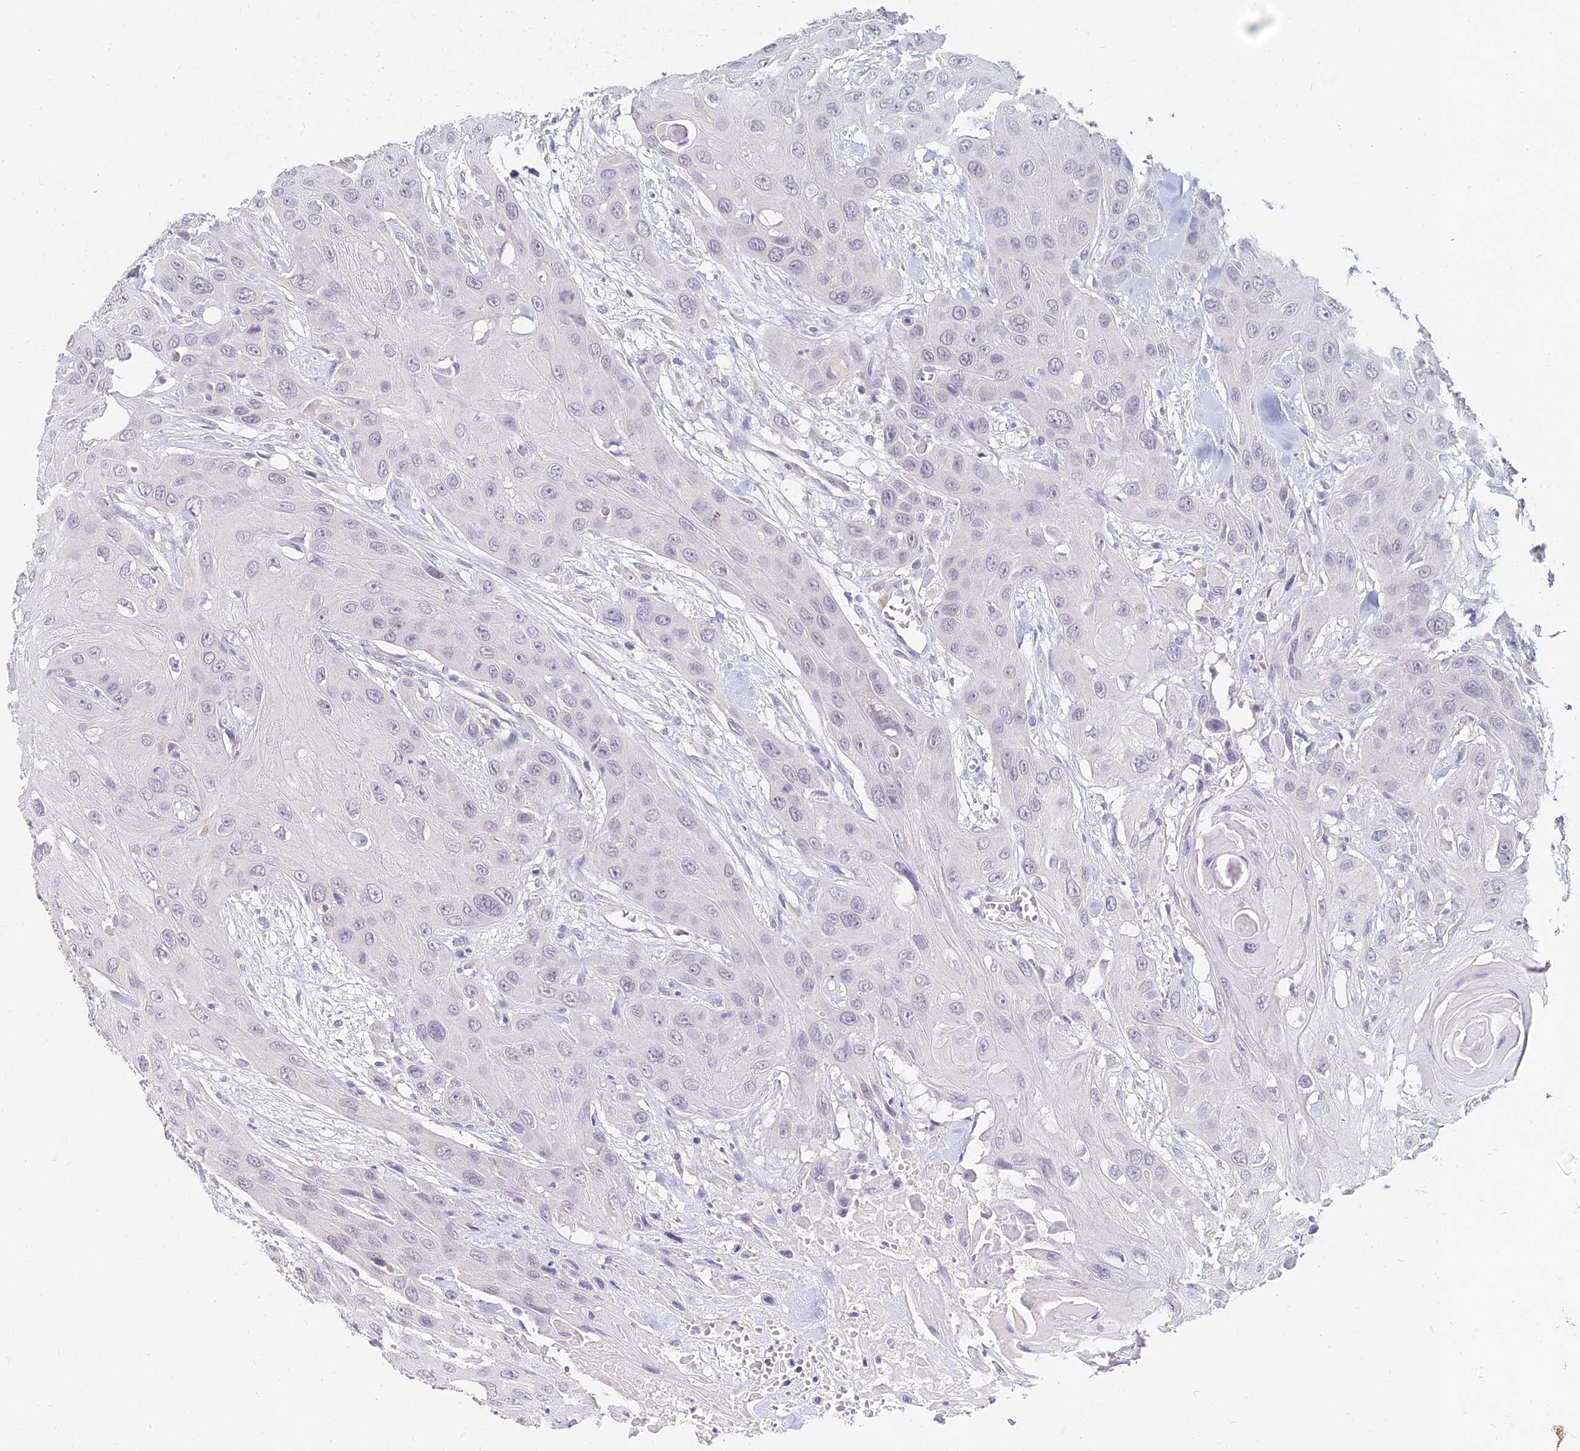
{"staining": {"intensity": "negative", "quantity": "none", "location": "none"}, "tissue": "head and neck cancer", "cell_type": "Tumor cells", "image_type": "cancer", "snomed": [{"axis": "morphology", "description": "Squamous cell carcinoma, NOS"}, {"axis": "topography", "description": "Head-Neck"}], "caption": "DAB (3,3'-diaminobenzidine) immunohistochemical staining of human head and neck cancer demonstrates no significant positivity in tumor cells.", "gene": "NPY", "patient": {"sex": "male", "age": 81}}